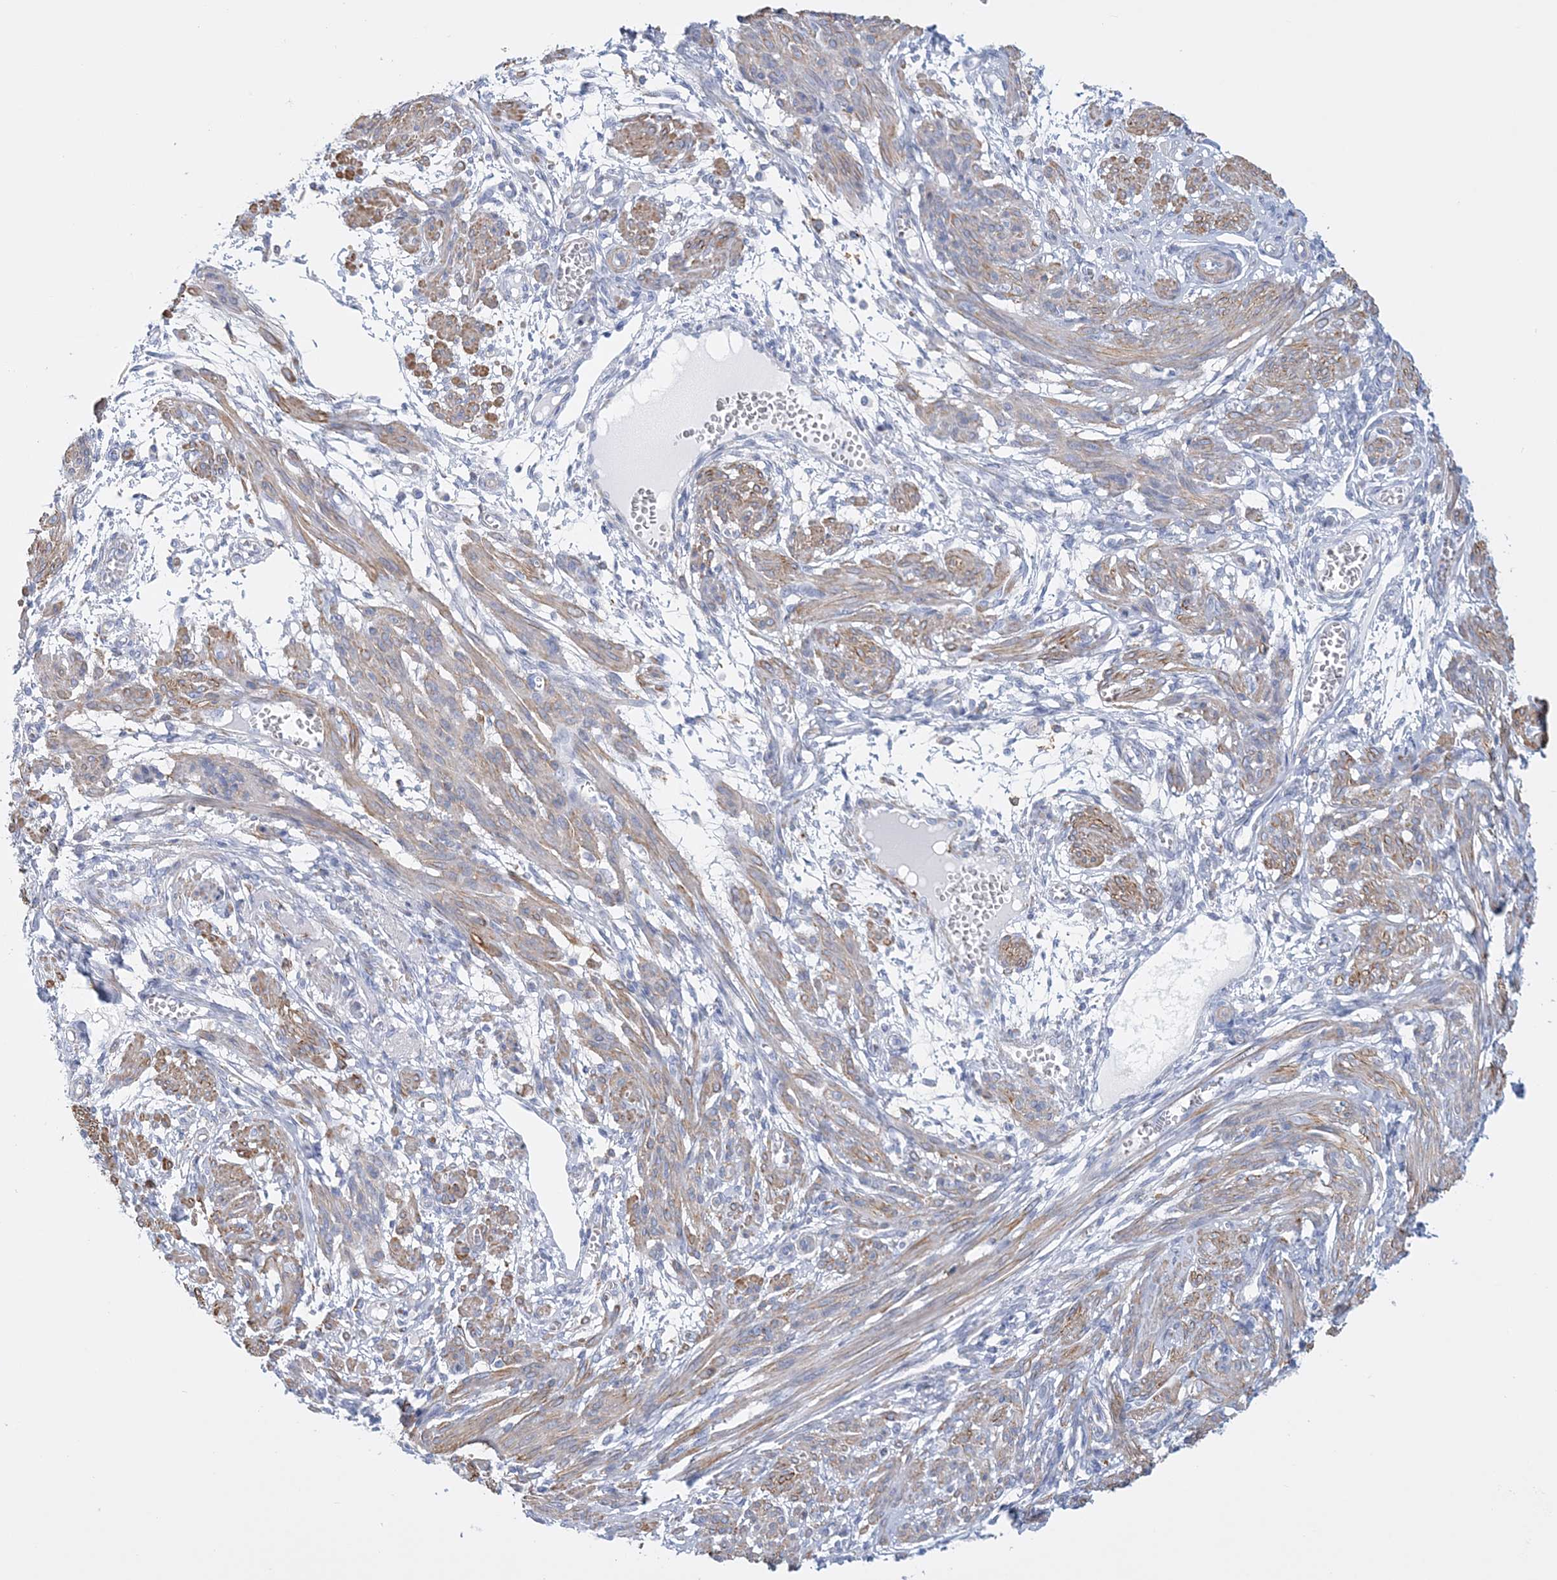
{"staining": {"intensity": "moderate", "quantity": "25%-75%", "location": "cytoplasmic/membranous"}, "tissue": "smooth muscle", "cell_type": "Smooth muscle cells", "image_type": "normal", "snomed": [{"axis": "morphology", "description": "Normal tissue, NOS"}, {"axis": "topography", "description": "Smooth muscle"}], "caption": "Immunohistochemical staining of benign smooth muscle shows moderate cytoplasmic/membranous protein positivity in approximately 25%-75% of smooth muscle cells.", "gene": "C11orf21", "patient": {"sex": "female", "age": 39}}